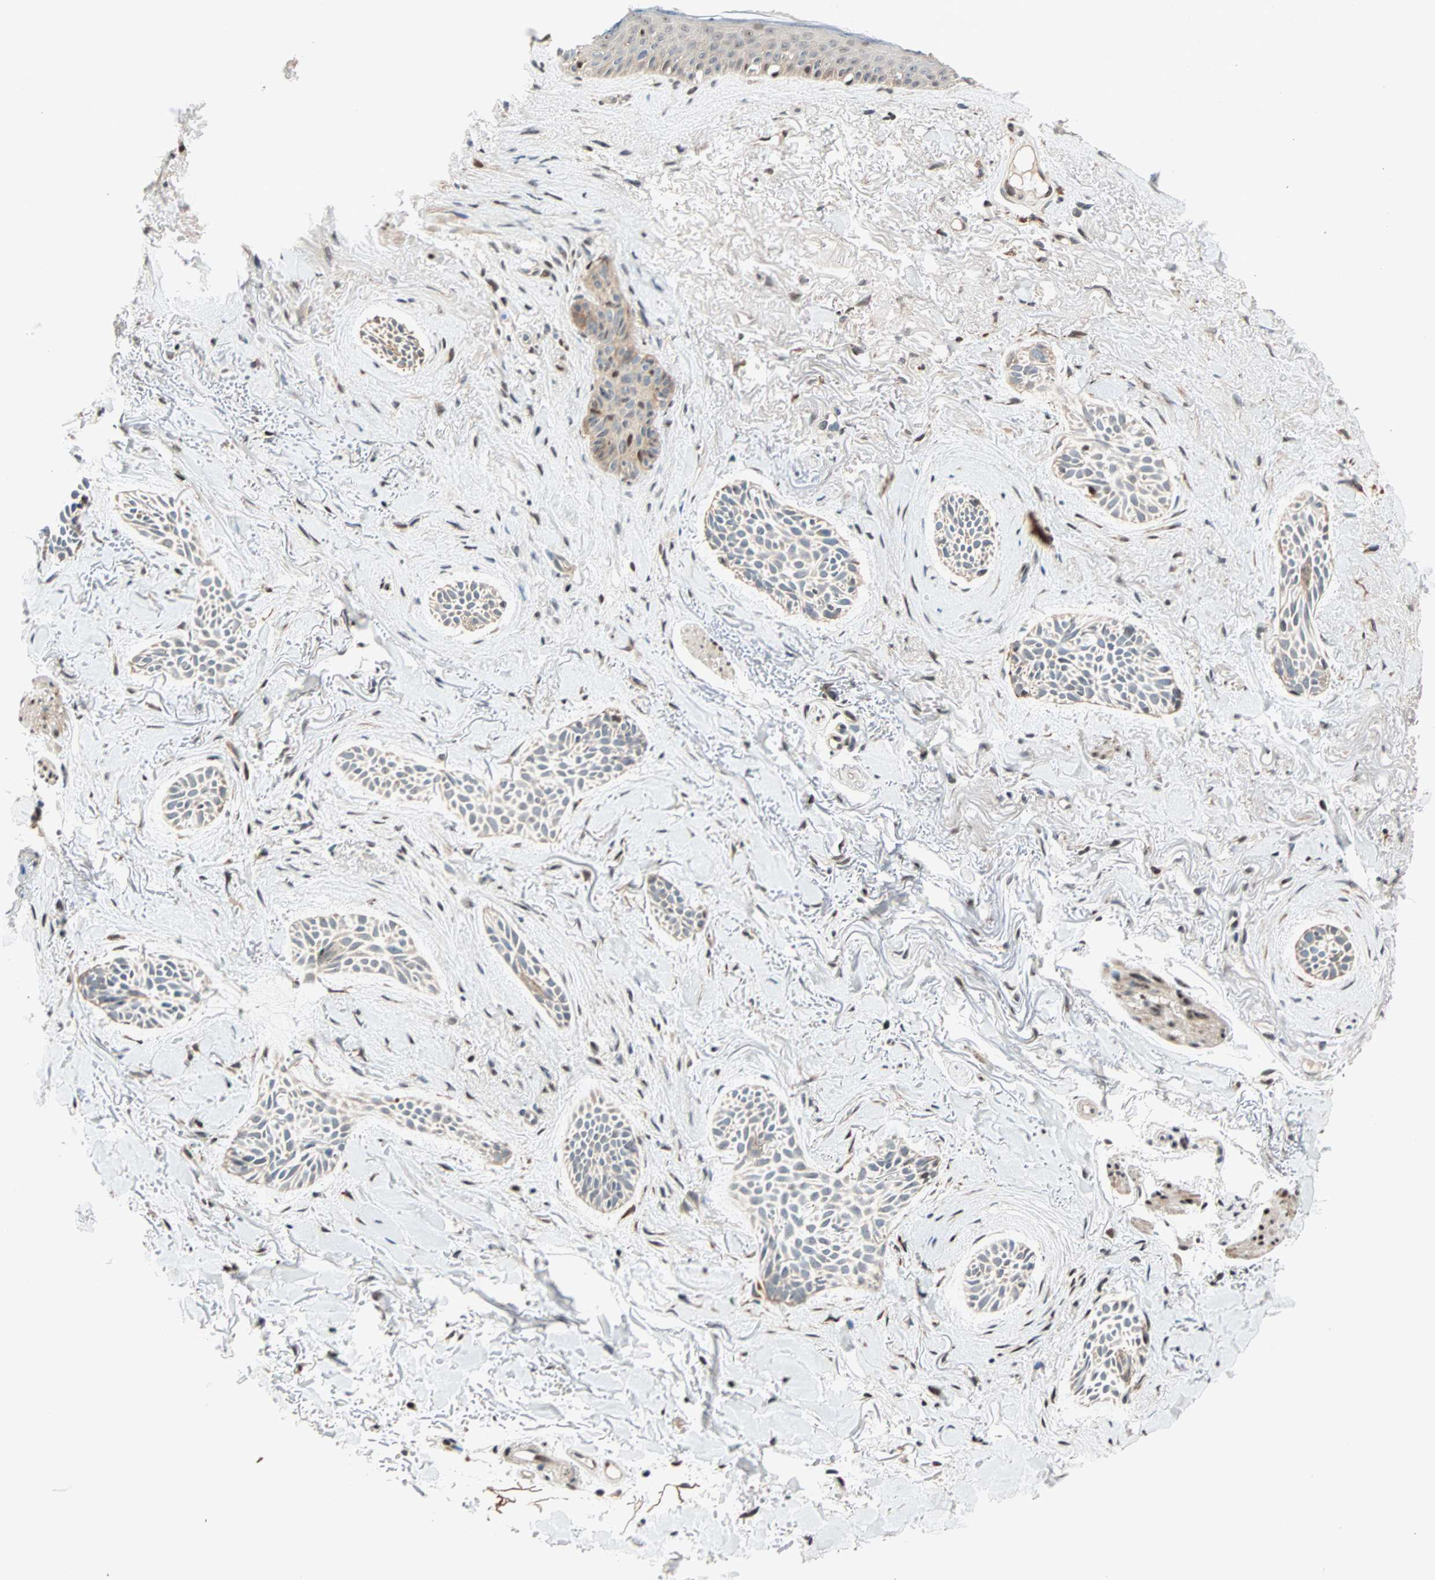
{"staining": {"intensity": "weak", "quantity": "25%-75%", "location": "cytoplasmic/membranous"}, "tissue": "skin cancer", "cell_type": "Tumor cells", "image_type": "cancer", "snomed": [{"axis": "morphology", "description": "Normal tissue, NOS"}, {"axis": "morphology", "description": "Basal cell carcinoma"}, {"axis": "topography", "description": "Skin"}], "caption": "Weak cytoplasmic/membranous protein positivity is appreciated in approximately 25%-75% of tumor cells in skin cancer (basal cell carcinoma).", "gene": "HECW1", "patient": {"sex": "female", "age": 84}}